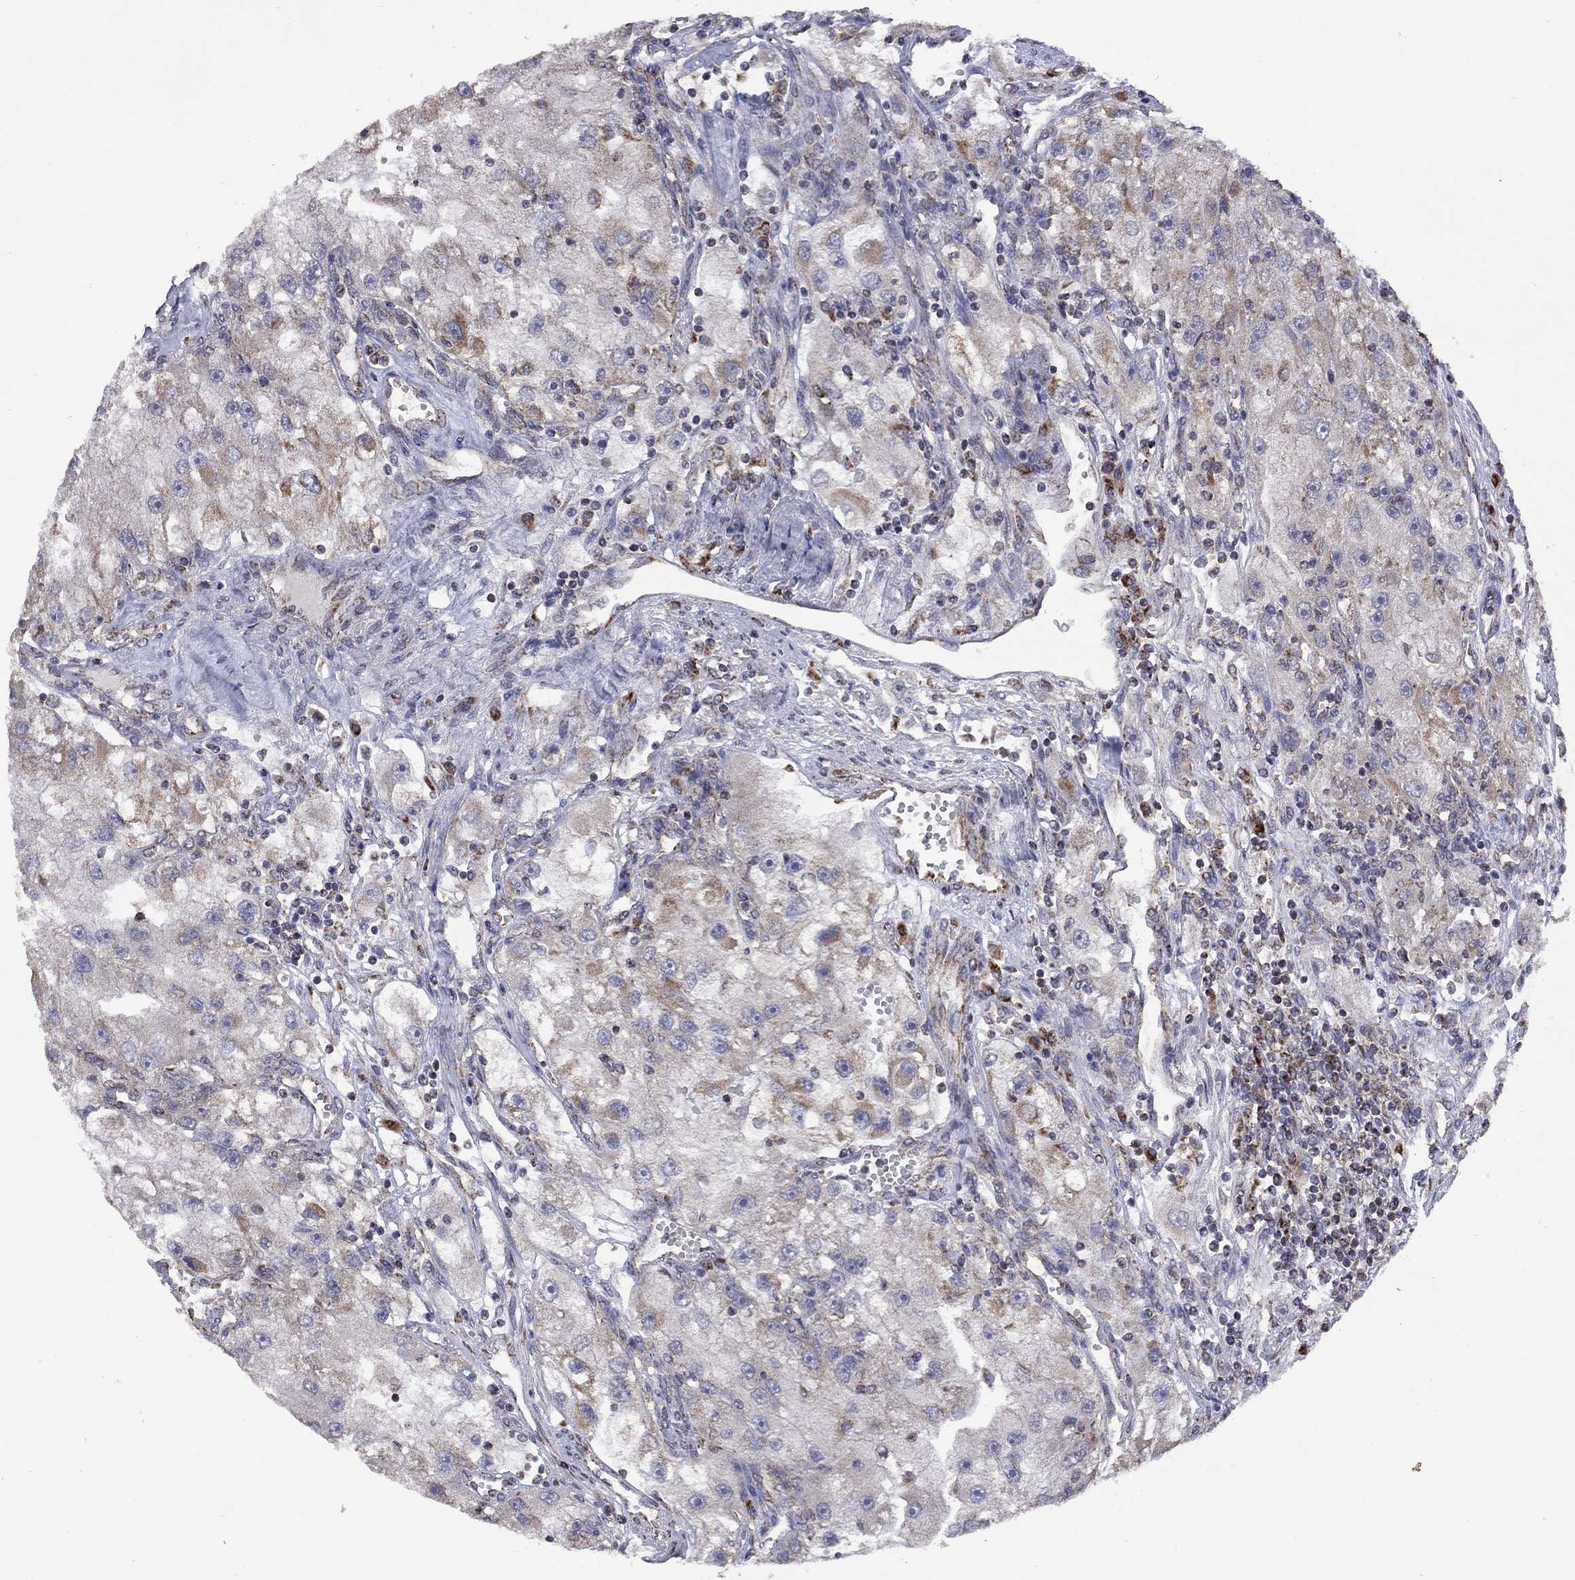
{"staining": {"intensity": "moderate", "quantity": "<25%", "location": "cytoplasmic/membranous"}, "tissue": "renal cancer", "cell_type": "Tumor cells", "image_type": "cancer", "snomed": [{"axis": "morphology", "description": "Adenocarcinoma, NOS"}, {"axis": "topography", "description": "Kidney"}], "caption": "Human renal cancer (adenocarcinoma) stained with a protein marker reveals moderate staining in tumor cells.", "gene": "NDUFB1", "patient": {"sex": "male", "age": 63}}